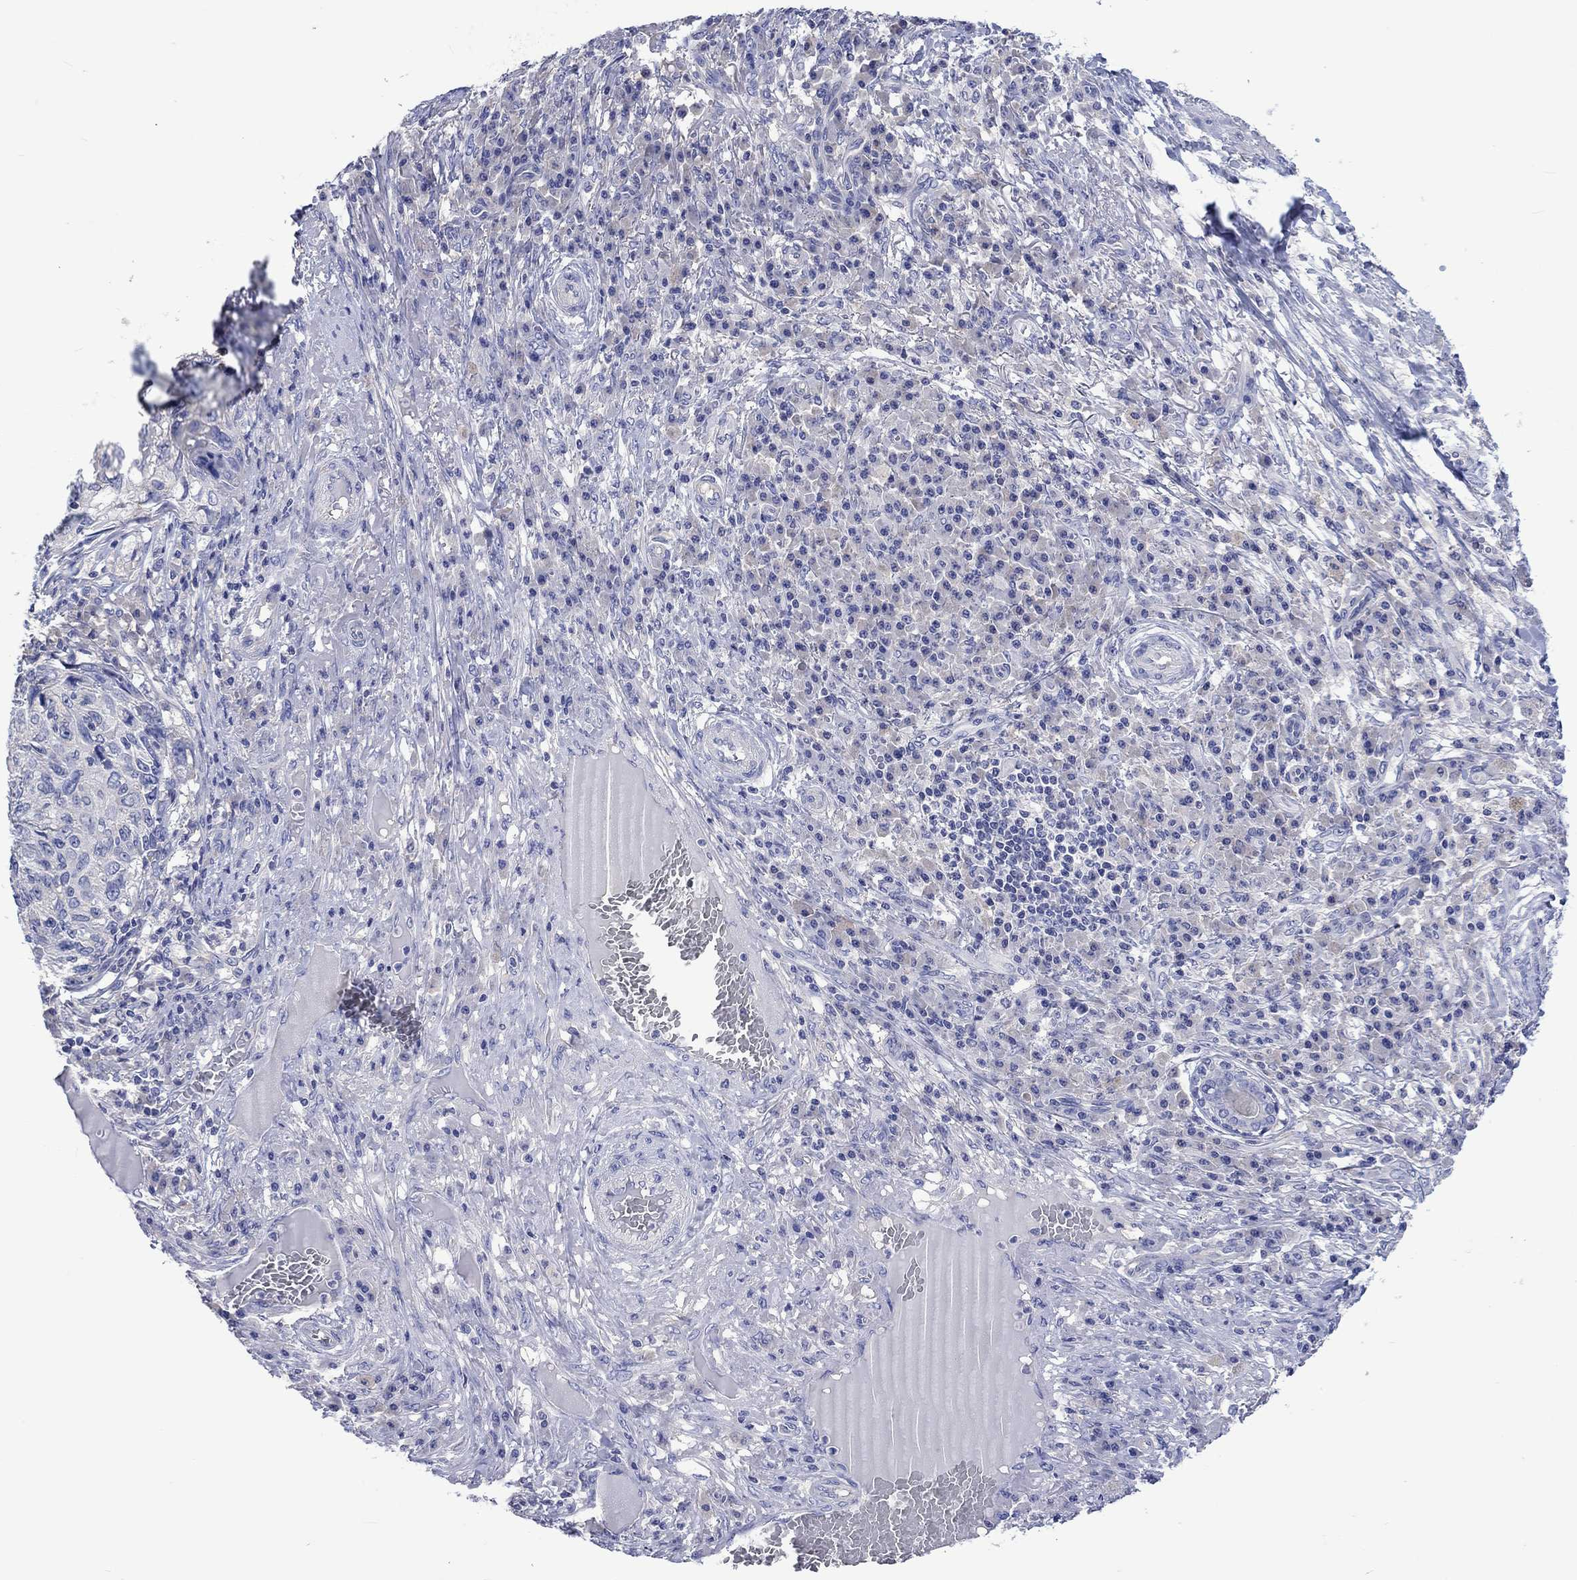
{"staining": {"intensity": "negative", "quantity": "none", "location": "none"}, "tissue": "skin cancer", "cell_type": "Tumor cells", "image_type": "cancer", "snomed": [{"axis": "morphology", "description": "Squamous cell carcinoma, NOS"}, {"axis": "topography", "description": "Skin"}], "caption": "Immunohistochemistry (IHC) photomicrograph of squamous cell carcinoma (skin) stained for a protein (brown), which reveals no expression in tumor cells.", "gene": "TOMM20L", "patient": {"sex": "male", "age": 92}}